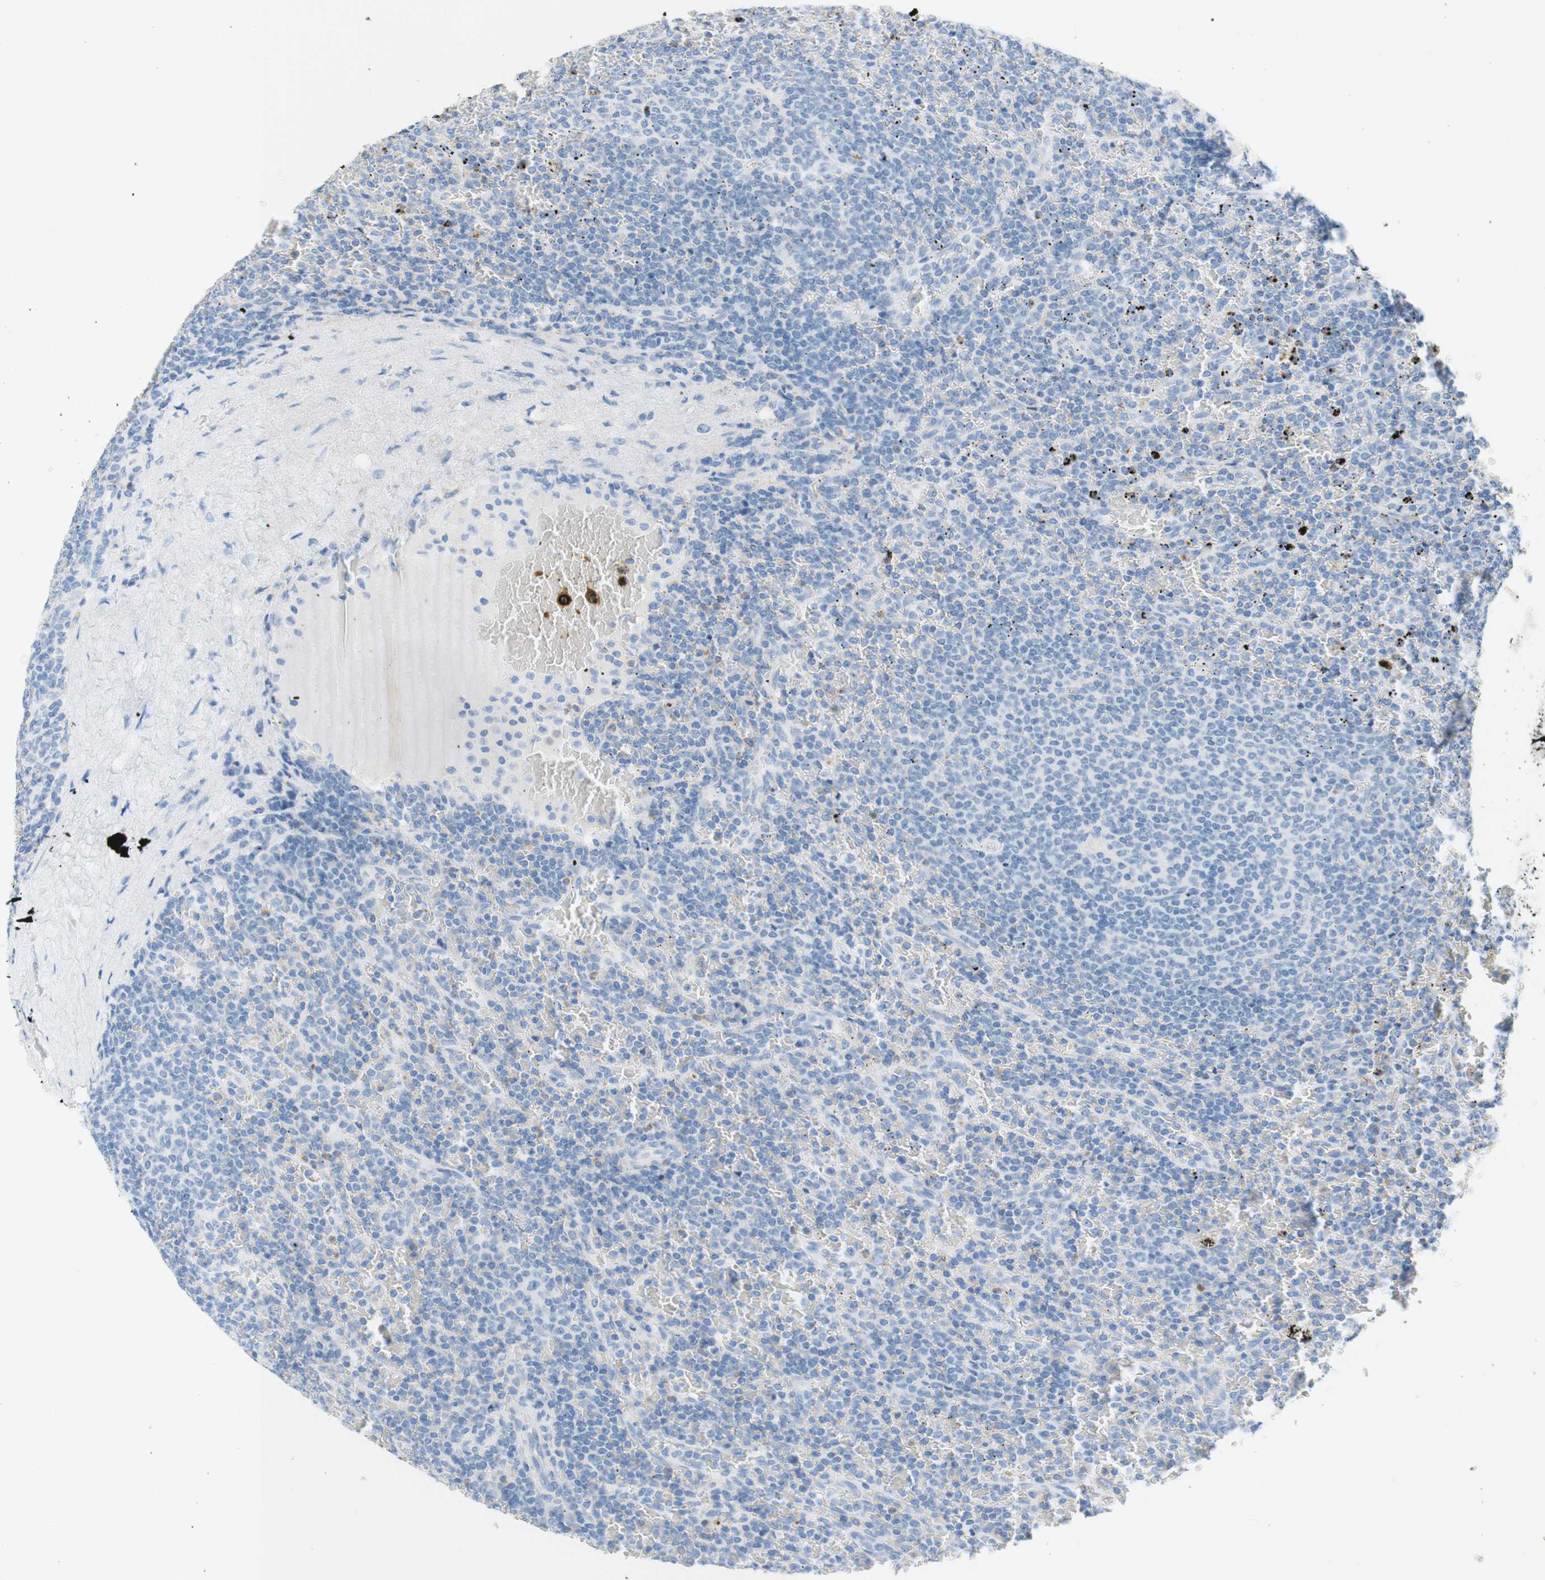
{"staining": {"intensity": "negative", "quantity": "none", "location": "none"}, "tissue": "lymphoma", "cell_type": "Tumor cells", "image_type": "cancer", "snomed": [{"axis": "morphology", "description": "Malignant lymphoma, non-Hodgkin's type, Low grade"}, {"axis": "topography", "description": "Spleen"}], "caption": "Human low-grade malignant lymphoma, non-Hodgkin's type stained for a protein using IHC shows no expression in tumor cells.", "gene": "CEACAM1", "patient": {"sex": "female", "age": 77}}